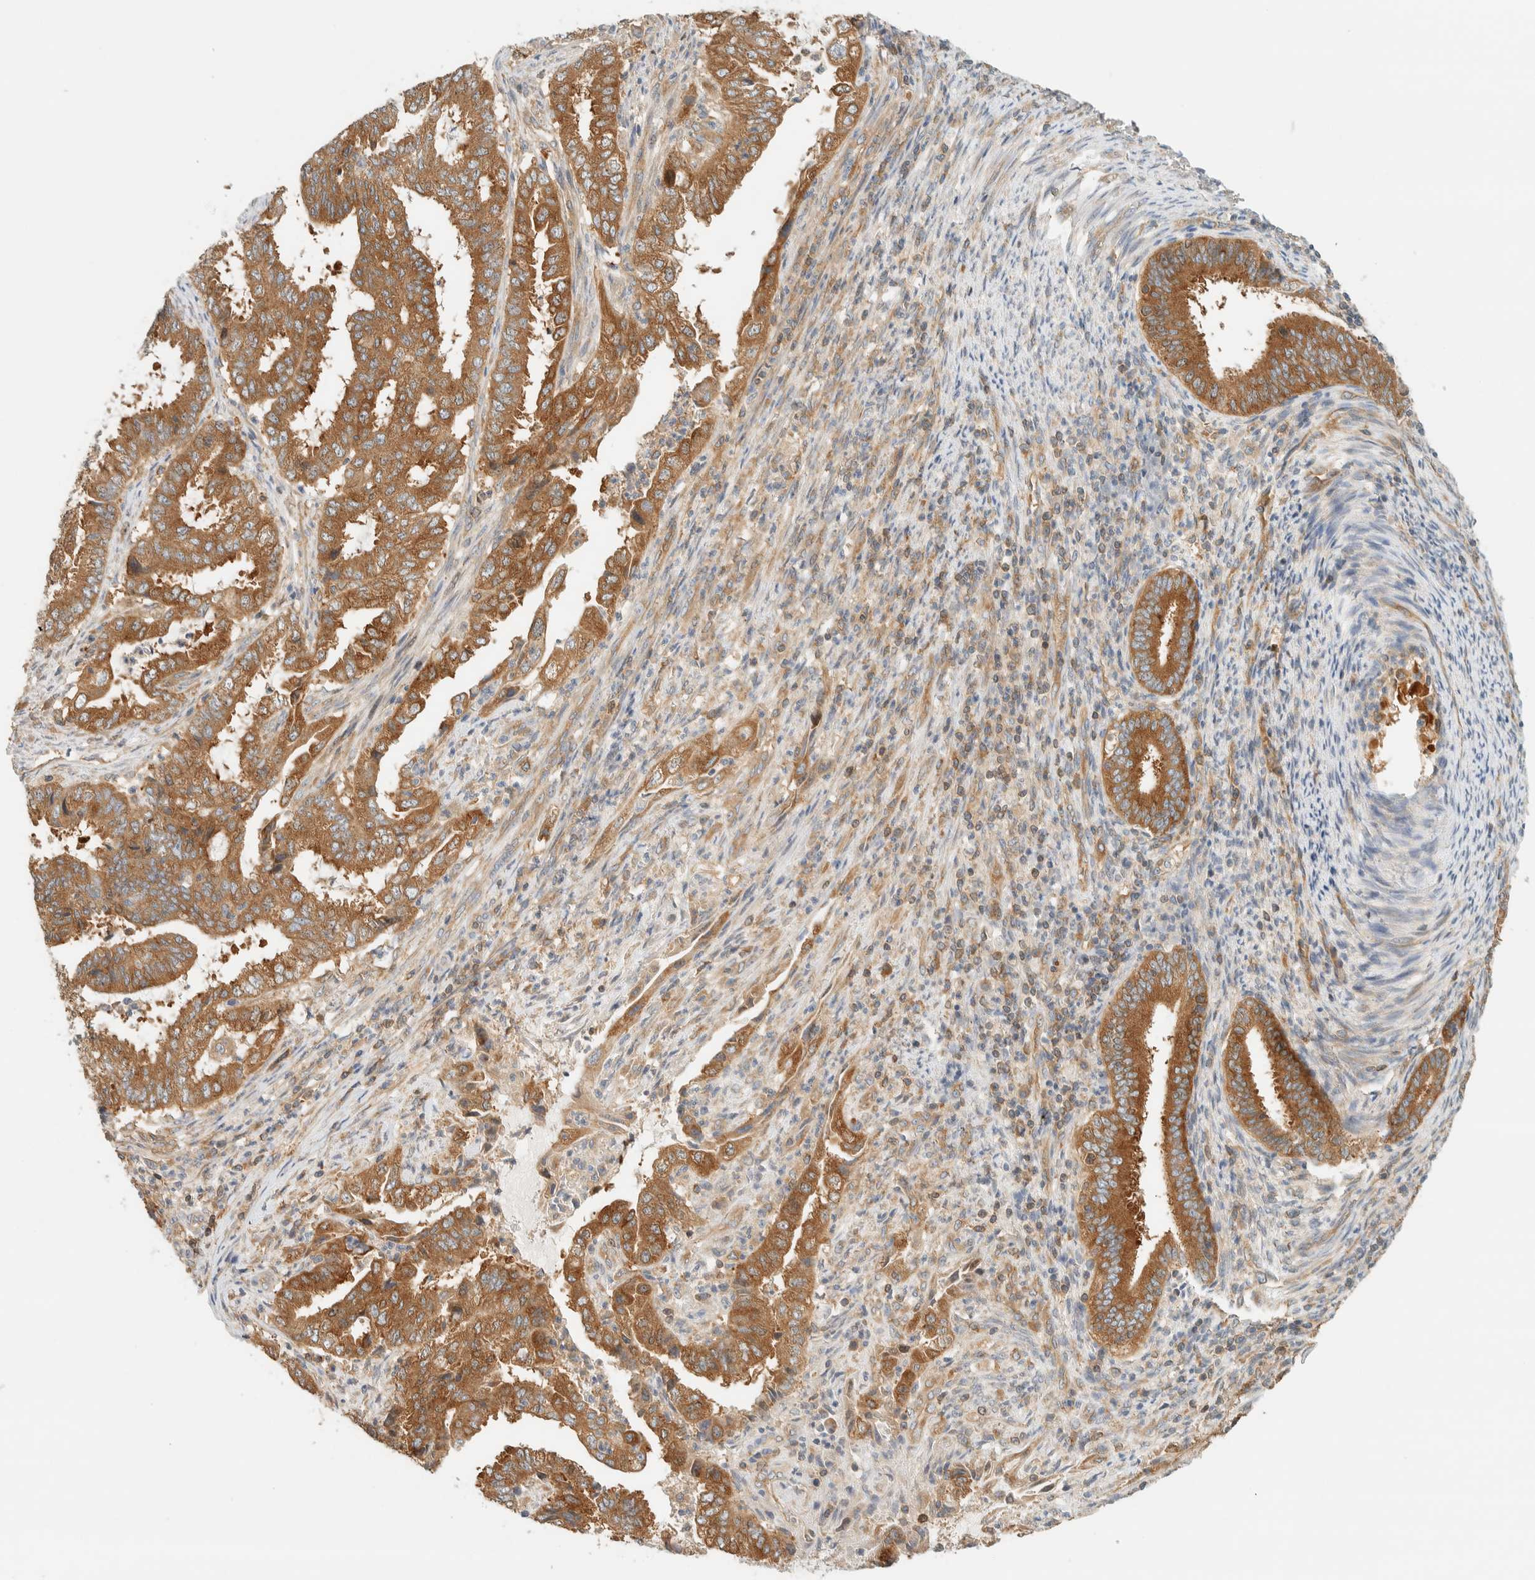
{"staining": {"intensity": "moderate", "quantity": ">75%", "location": "cytoplasmic/membranous"}, "tissue": "endometrial cancer", "cell_type": "Tumor cells", "image_type": "cancer", "snomed": [{"axis": "morphology", "description": "Adenocarcinoma, NOS"}, {"axis": "topography", "description": "Endometrium"}], "caption": "Immunohistochemistry (IHC) of human endometrial cancer (adenocarcinoma) reveals medium levels of moderate cytoplasmic/membranous expression in about >75% of tumor cells.", "gene": "ARFGEF1", "patient": {"sex": "female", "age": 51}}